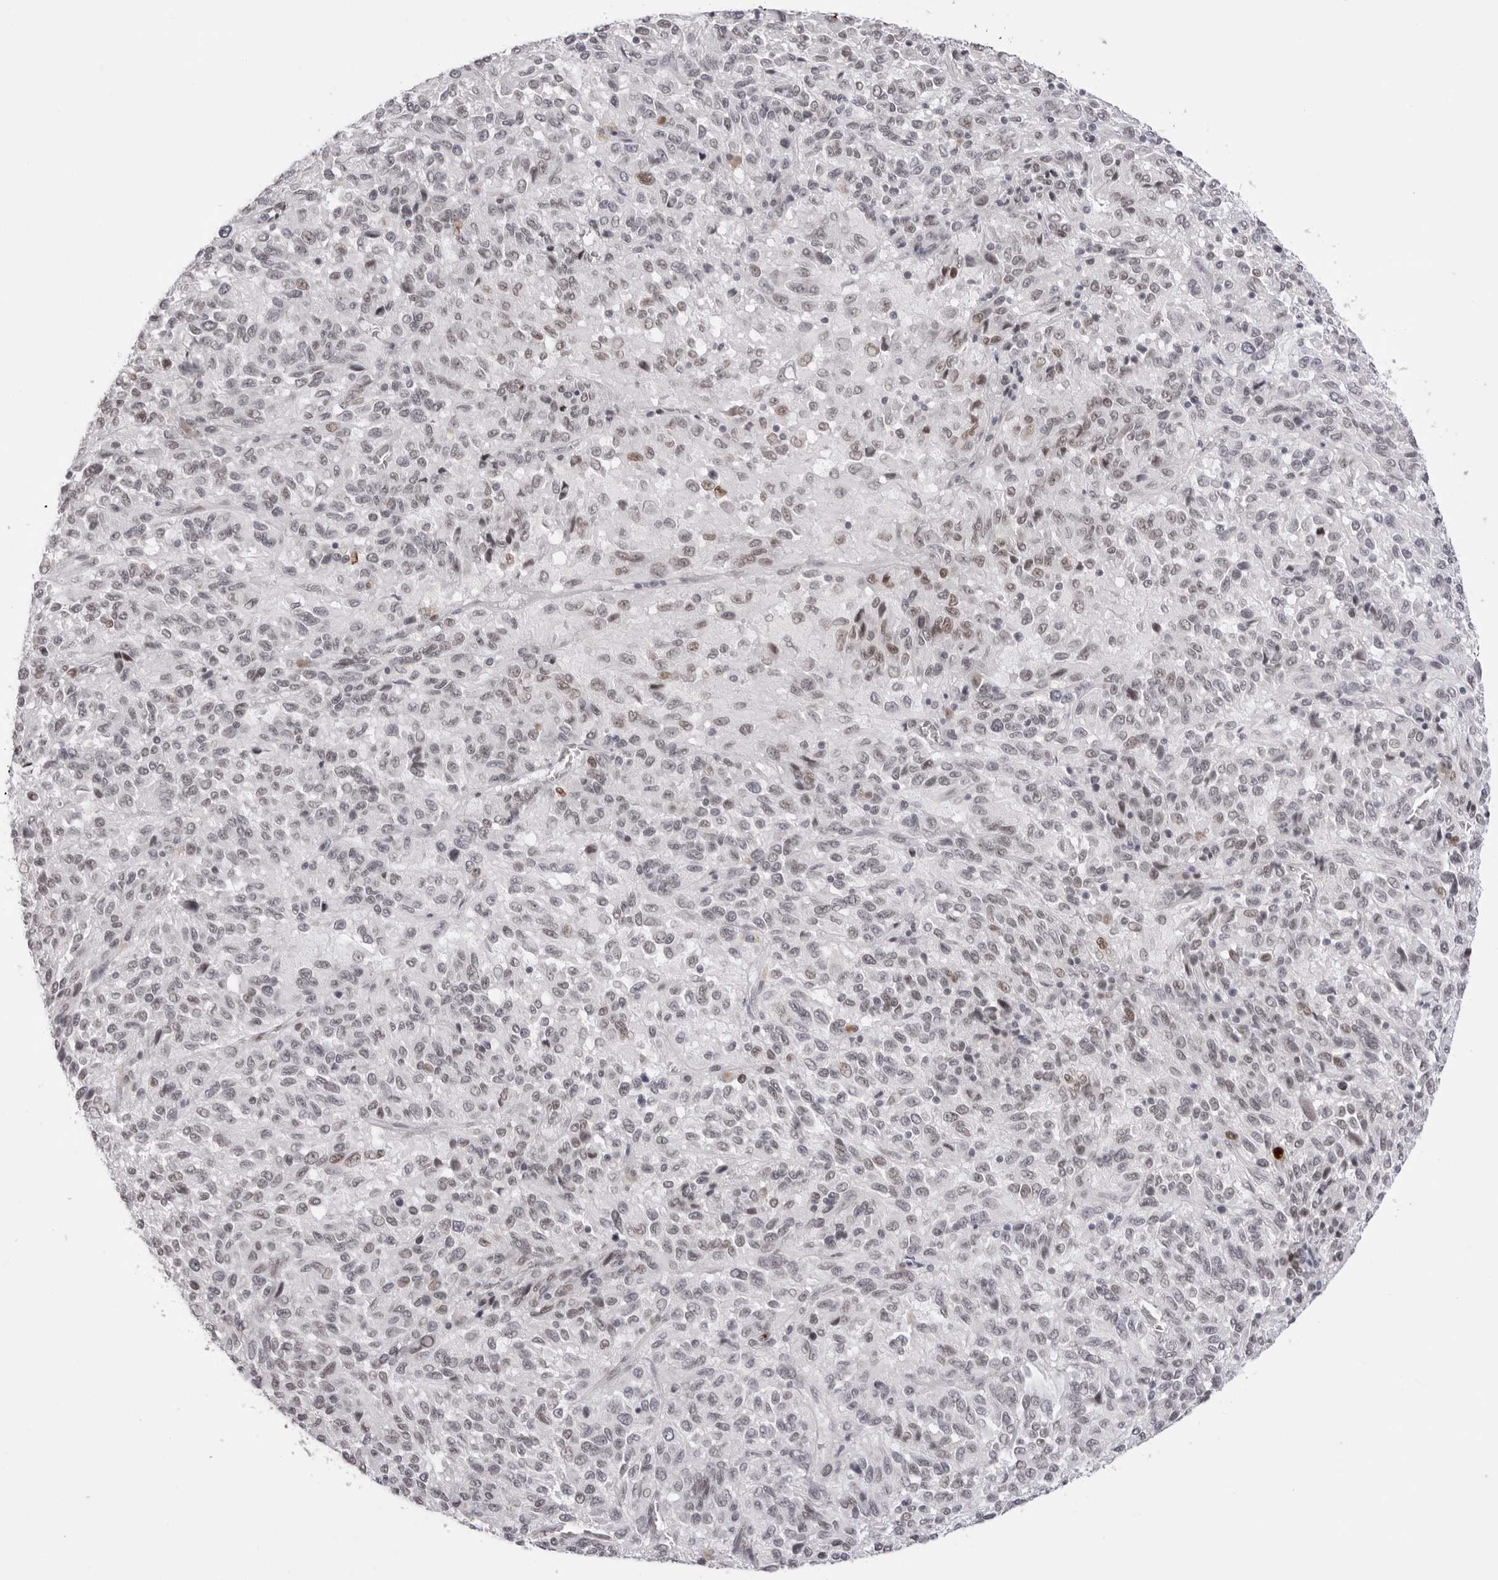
{"staining": {"intensity": "weak", "quantity": "25%-75%", "location": "nuclear"}, "tissue": "melanoma", "cell_type": "Tumor cells", "image_type": "cancer", "snomed": [{"axis": "morphology", "description": "Malignant melanoma, Metastatic site"}, {"axis": "topography", "description": "Lung"}], "caption": "Malignant melanoma (metastatic site) was stained to show a protein in brown. There is low levels of weak nuclear staining in approximately 25%-75% of tumor cells.", "gene": "MAFK", "patient": {"sex": "male", "age": 64}}